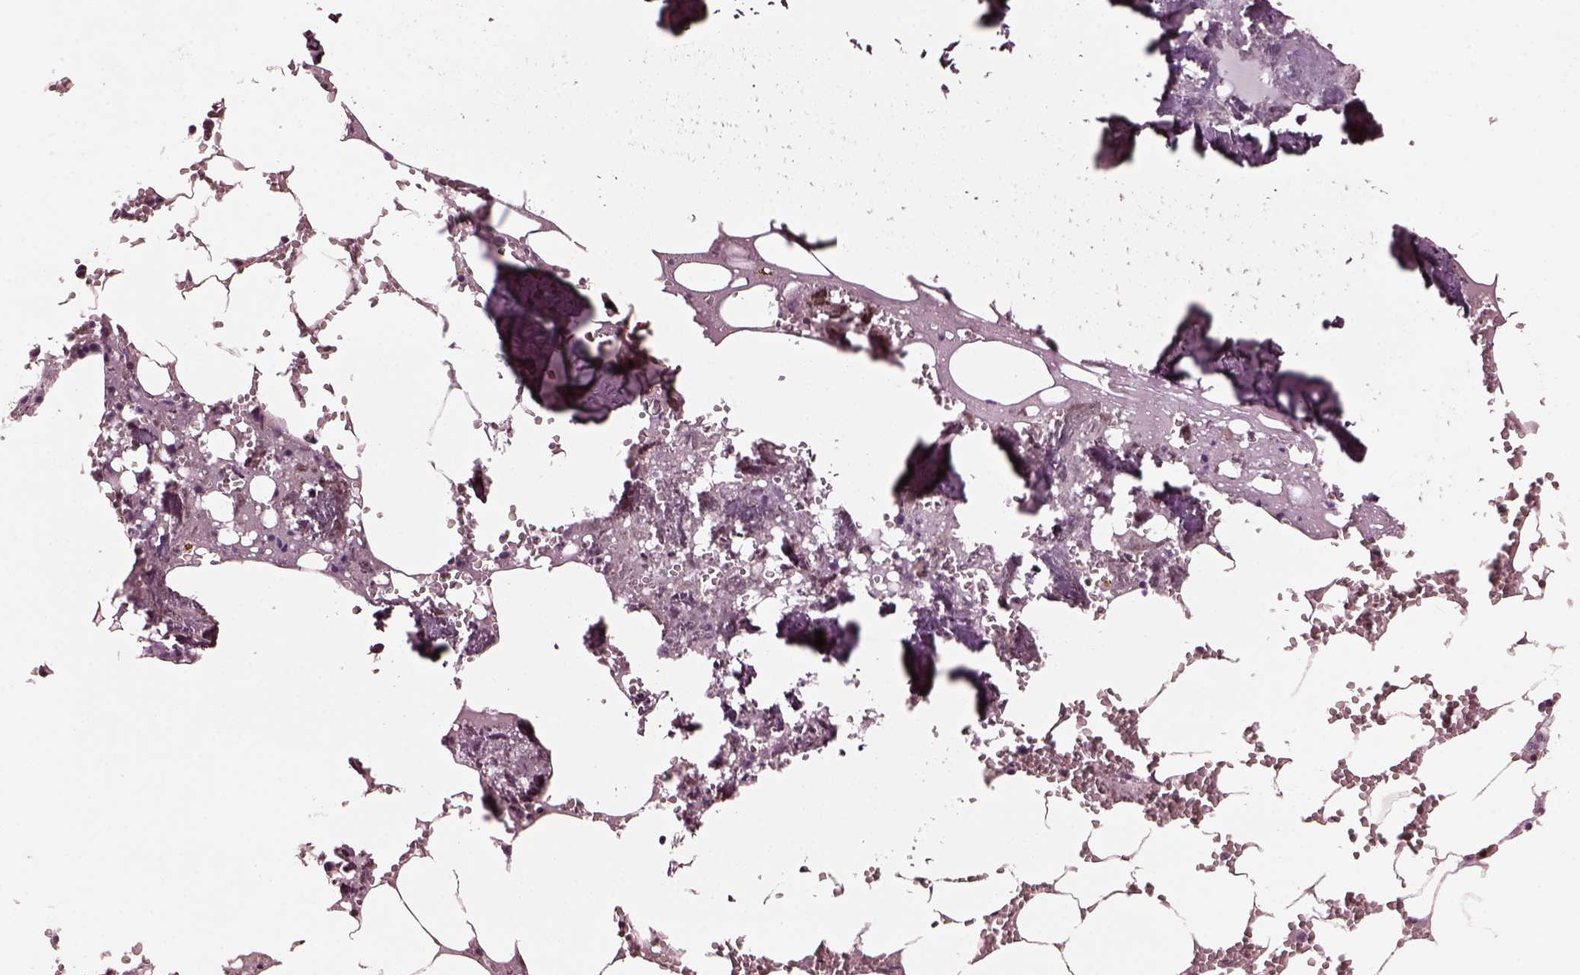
{"staining": {"intensity": "negative", "quantity": "none", "location": "none"}, "tissue": "bone marrow", "cell_type": "Hematopoietic cells", "image_type": "normal", "snomed": [{"axis": "morphology", "description": "Normal tissue, NOS"}, {"axis": "topography", "description": "Bone marrow"}], "caption": "Photomicrograph shows no protein staining in hematopoietic cells of normal bone marrow. The staining was performed using DAB to visualize the protein expression in brown, while the nuclei were stained in blue with hematoxylin (Magnification: 20x).", "gene": "TRIB3", "patient": {"sex": "male", "age": 54}}